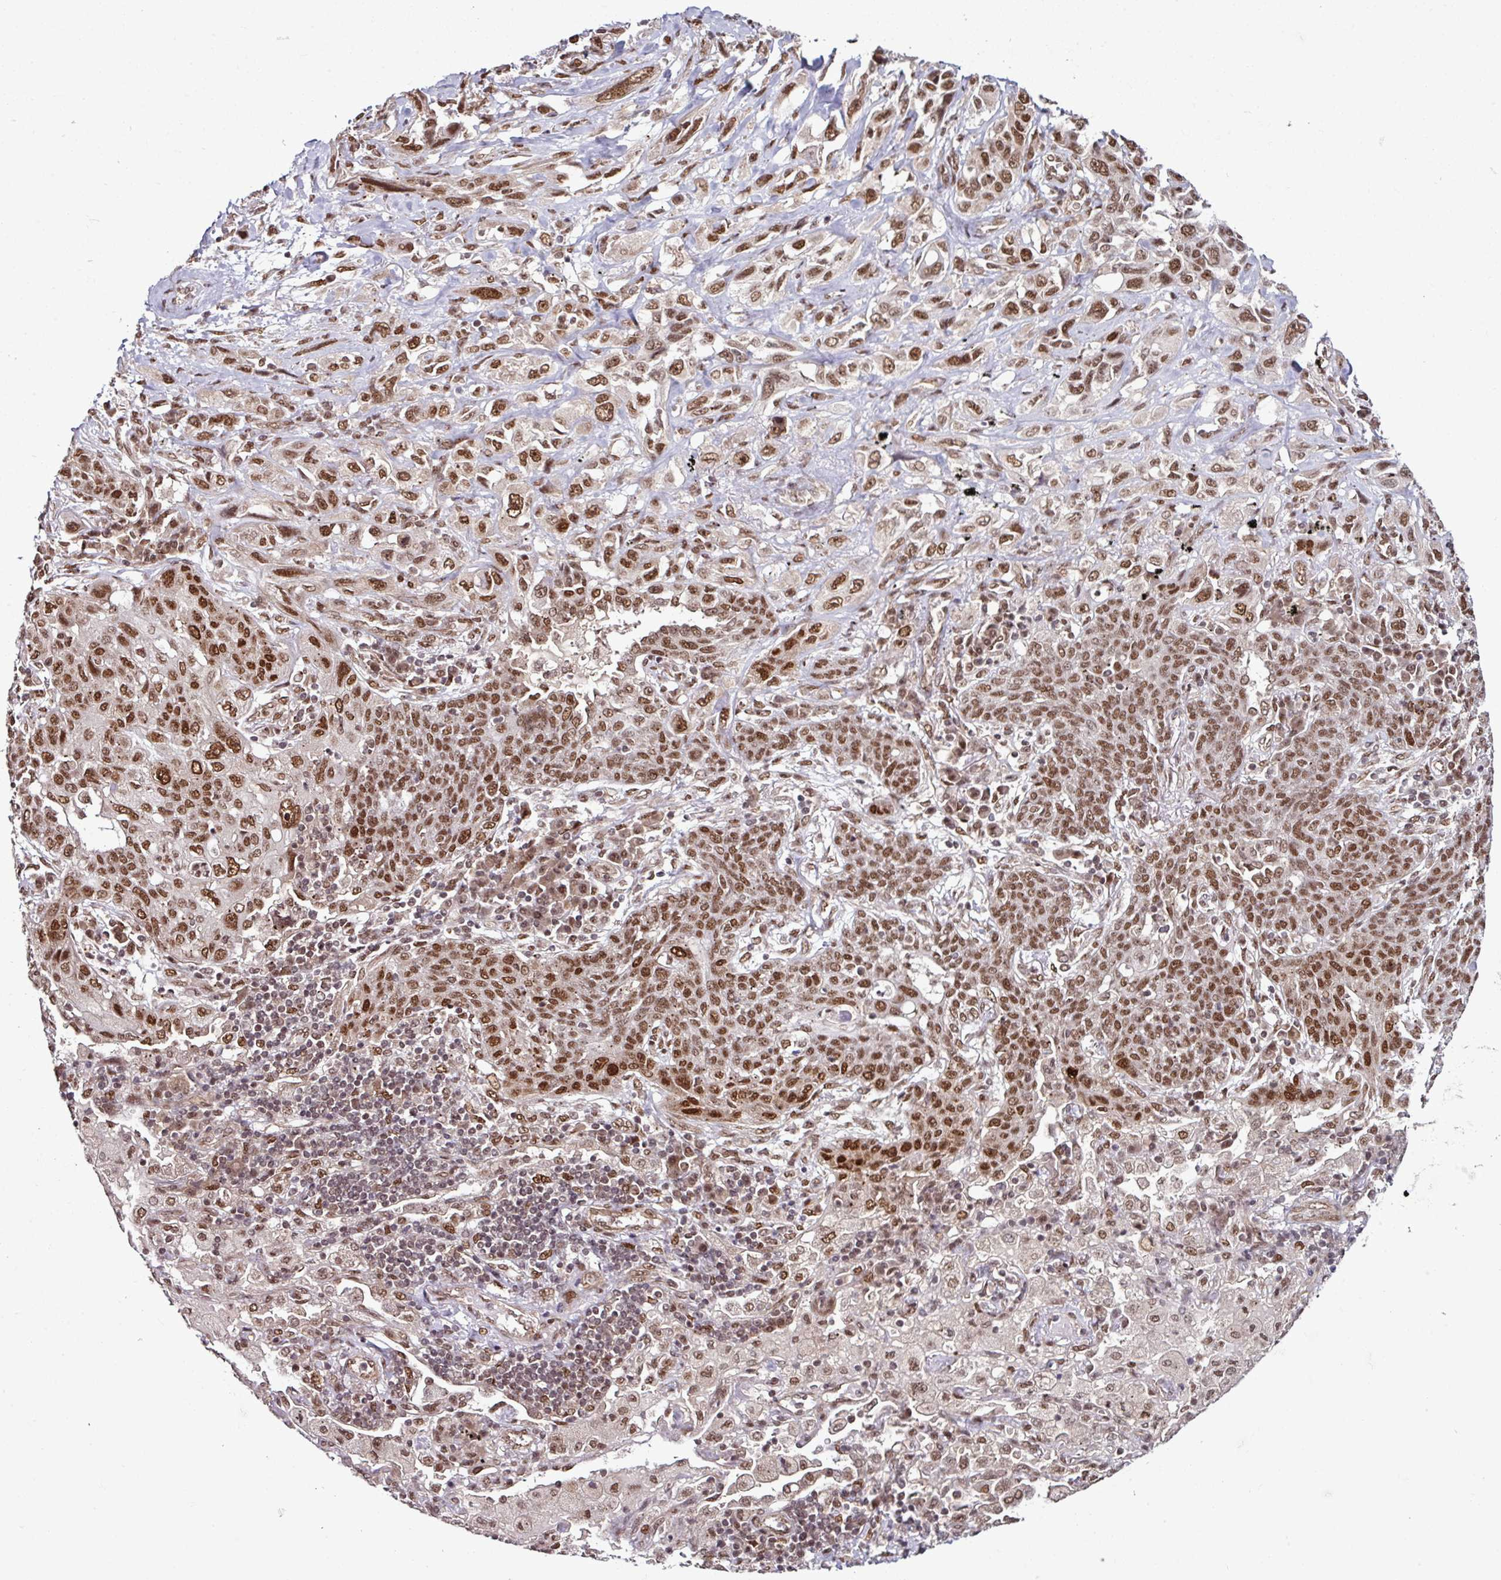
{"staining": {"intensity": "moderate", "quantity": ">75%", "location": "nuclear"}, "tissue": "lung cancer", "cell_type": "Tumor cells", "image_type": "cancer", "snomed": [{"axis": "morphology", "description": "Squamous cell carcinoma, NOS"}, {"axis": "topography", "description": "Lung"}], "caption": "Tumor cells show moderate nuclear positivity in approximately >75% of cells in lung cancer (squamous cell carcinoma). (Brightfield microscopy of DAB IHC at high magnification).", "gene": "MORF4L2", "patient": {"sex": "female", "age": 70}}